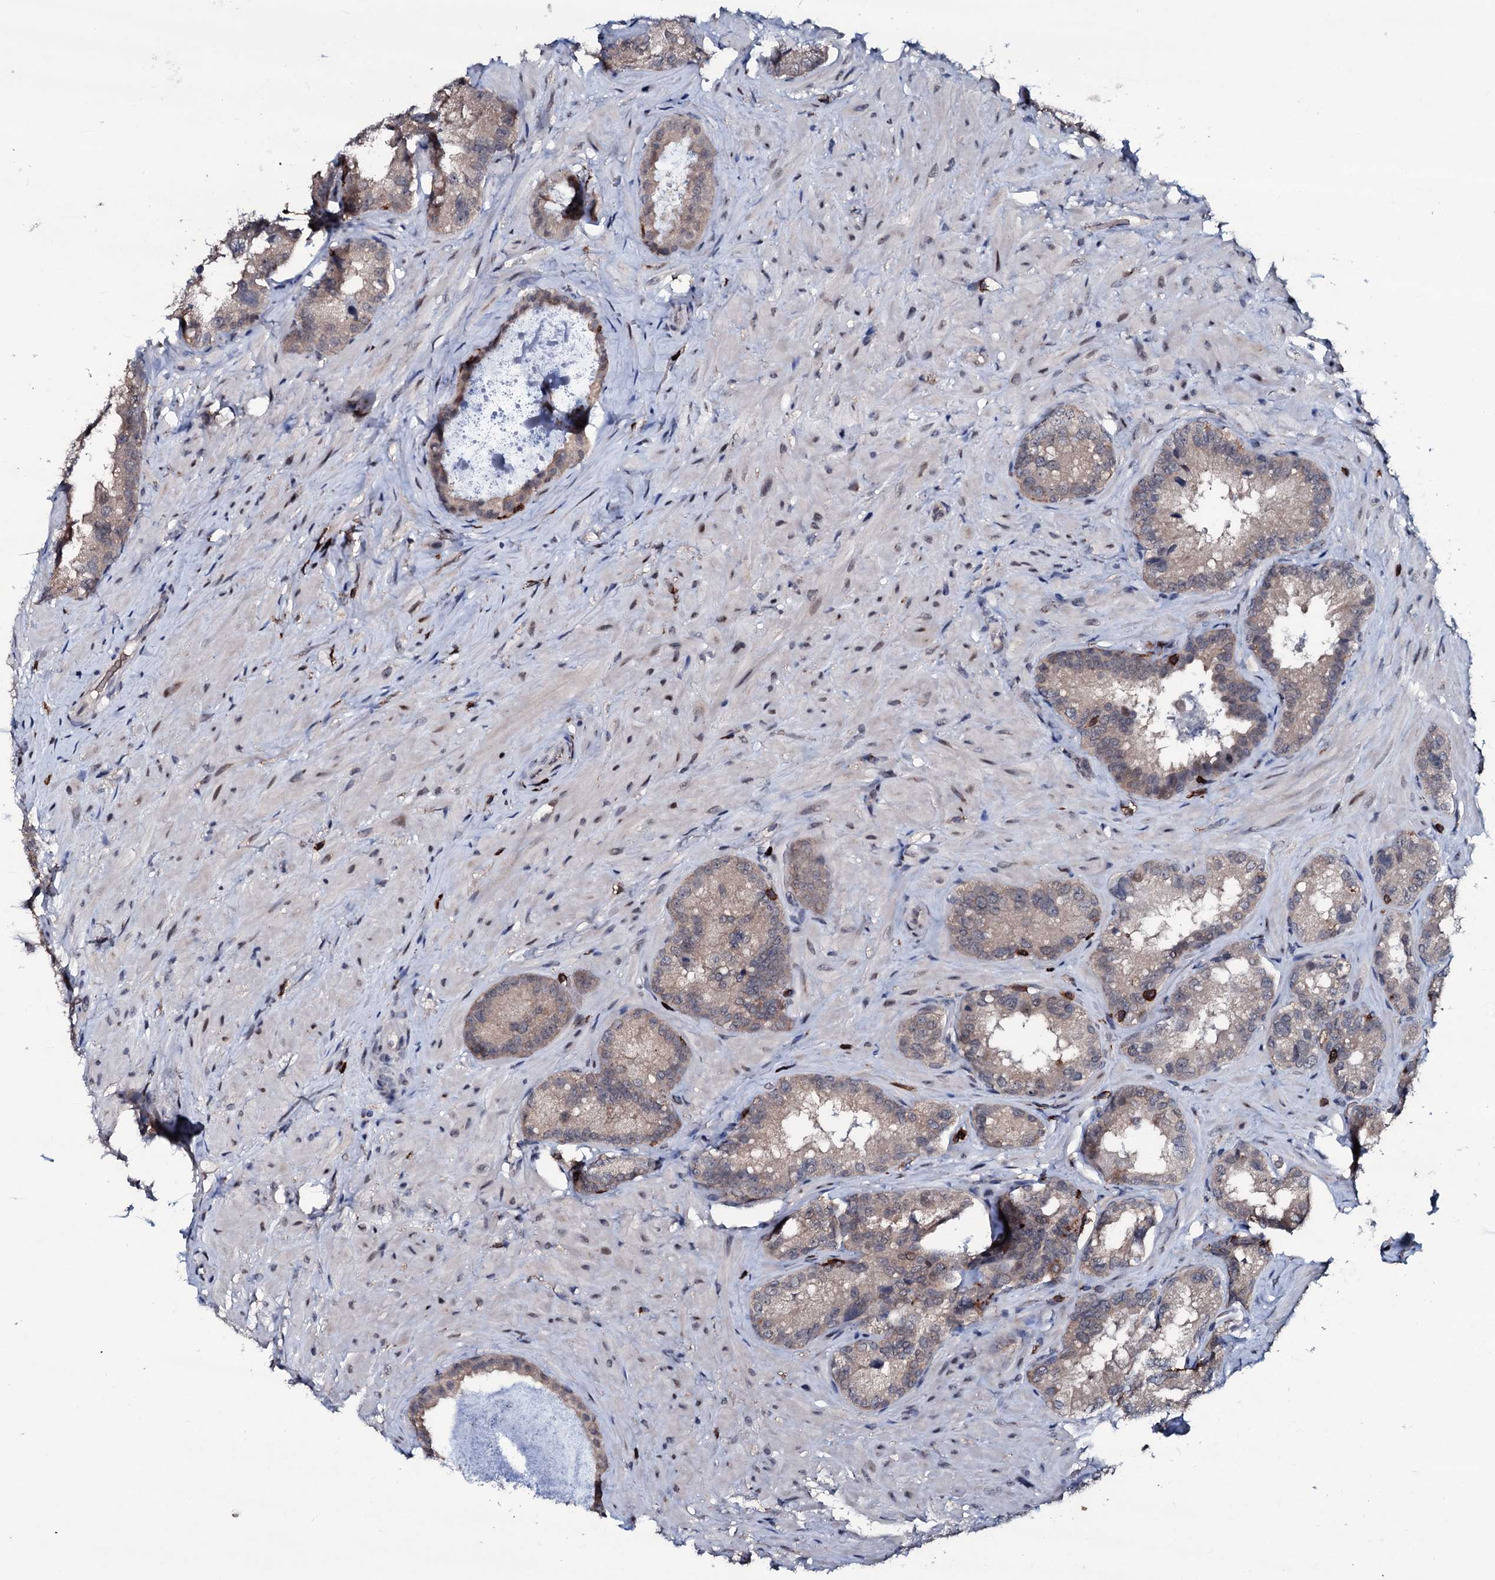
{"staining": {"intensity": "negative", "quantity": "none", "location": "none"}, "tissue": "seminal vesicle", "cell_type": "Glandular cells", "image_type": "normal", "snomed": [{"axis": "morphology", "description": "Normal tissue, NOS"}, {"axis": "topography", "description": "Seminal veicle"}, {"axis": "topography", "description": "Peripheral nerve tissue"}], "caption": "IHC image of unremarkable seminal vesicle: seminal vesicle stained with DAB demonstrates no significant protein staining in glandular cells.", "gene": "OGFOD2", "patient": {"sex": "male", "age": 67}}